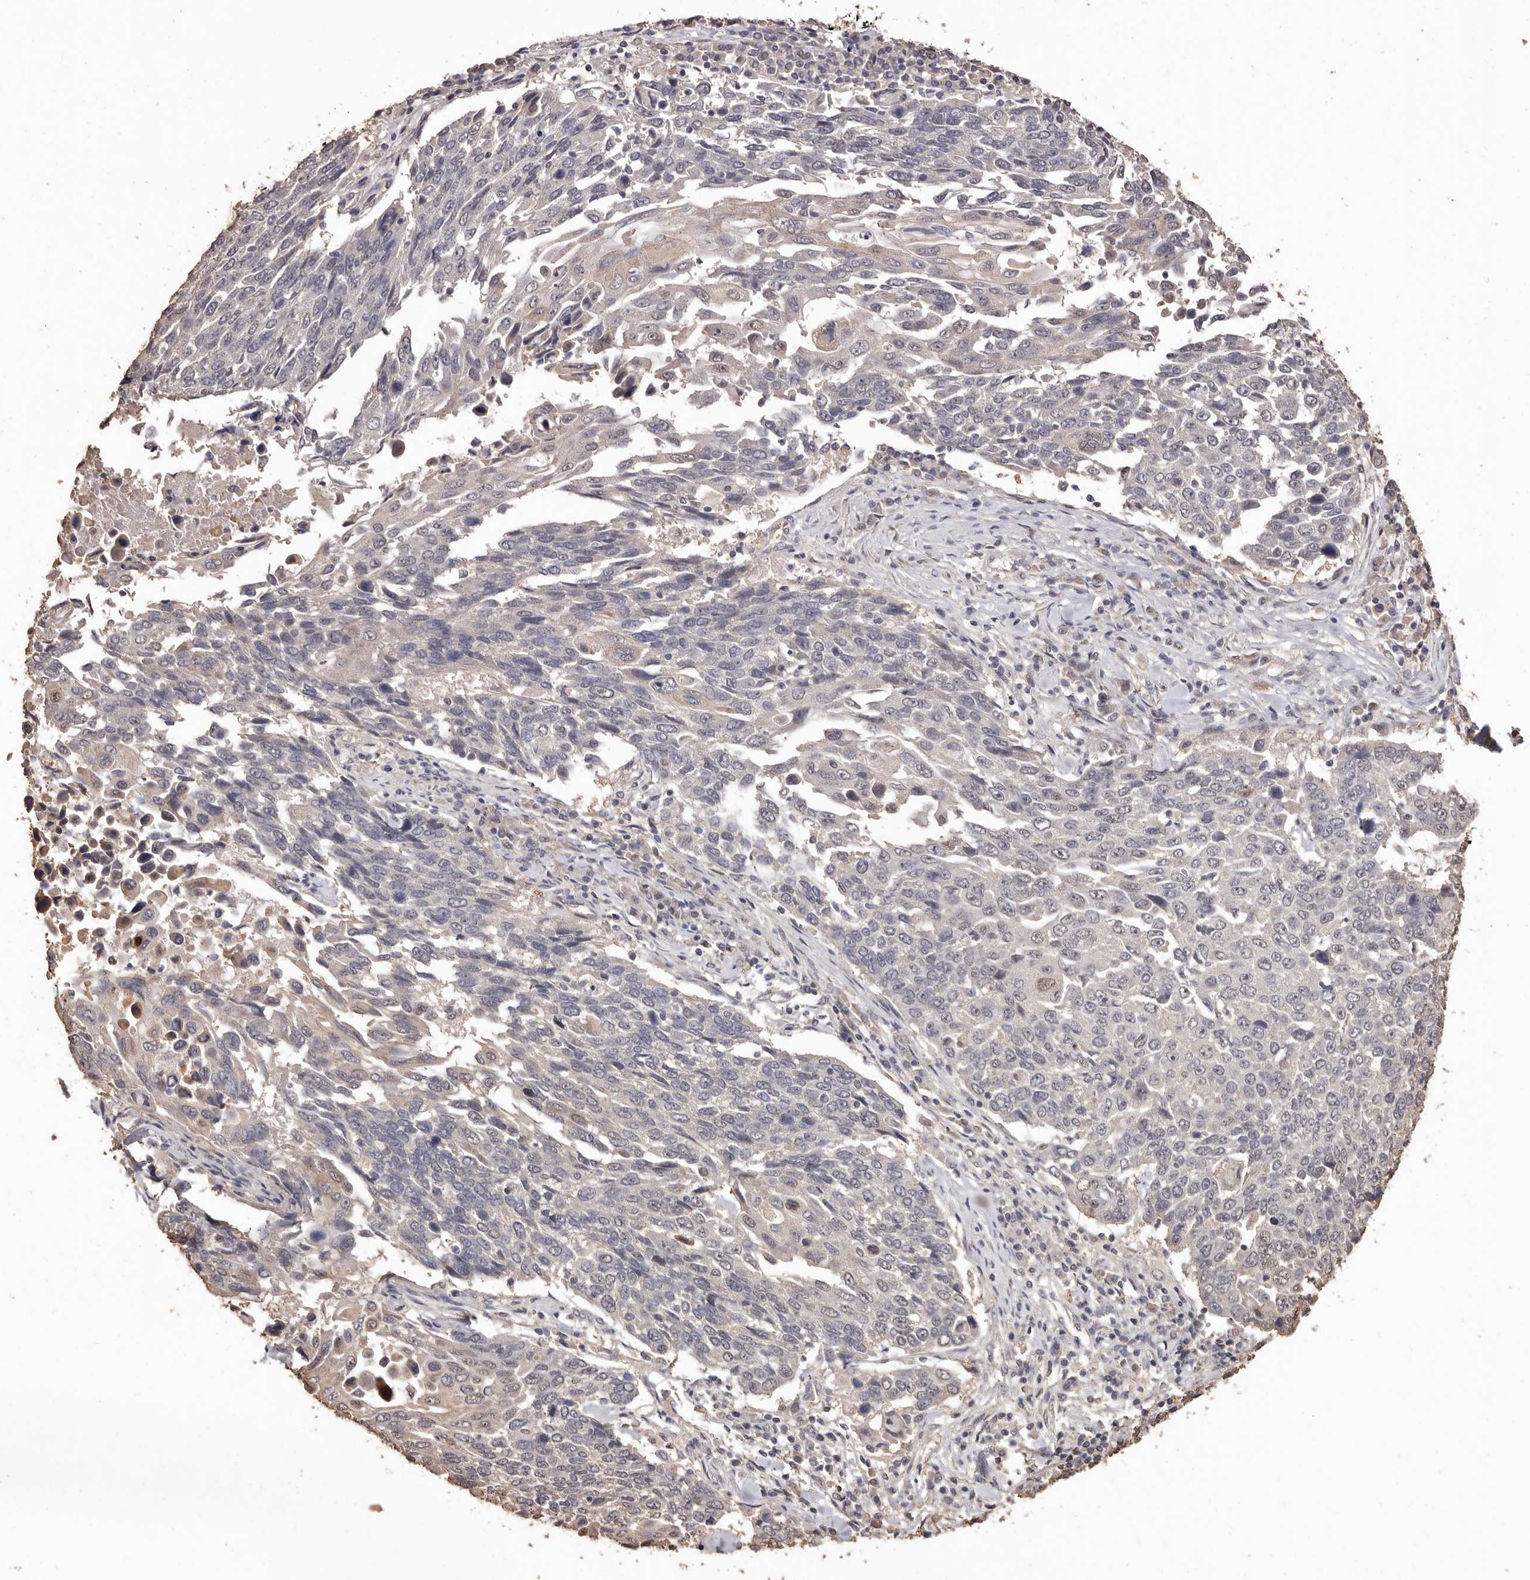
{"staining": {"intensity": "negative", "quantity": "none", "location": "none"}, "tissue": "lung cancer", "cell_type": "Tumor cells", "image_type": "cancer", "snomed": [{"axis": "morphology", "description": "Squamous cell carcinoma, NOS"}, {"axis": "topography", "description": "Lung"}], "caption": "IHC of human lung cancer exhibits no positivity in tumor cells.", "gene": "INAVA", "patient": {"sex": "male", "age": 66}}